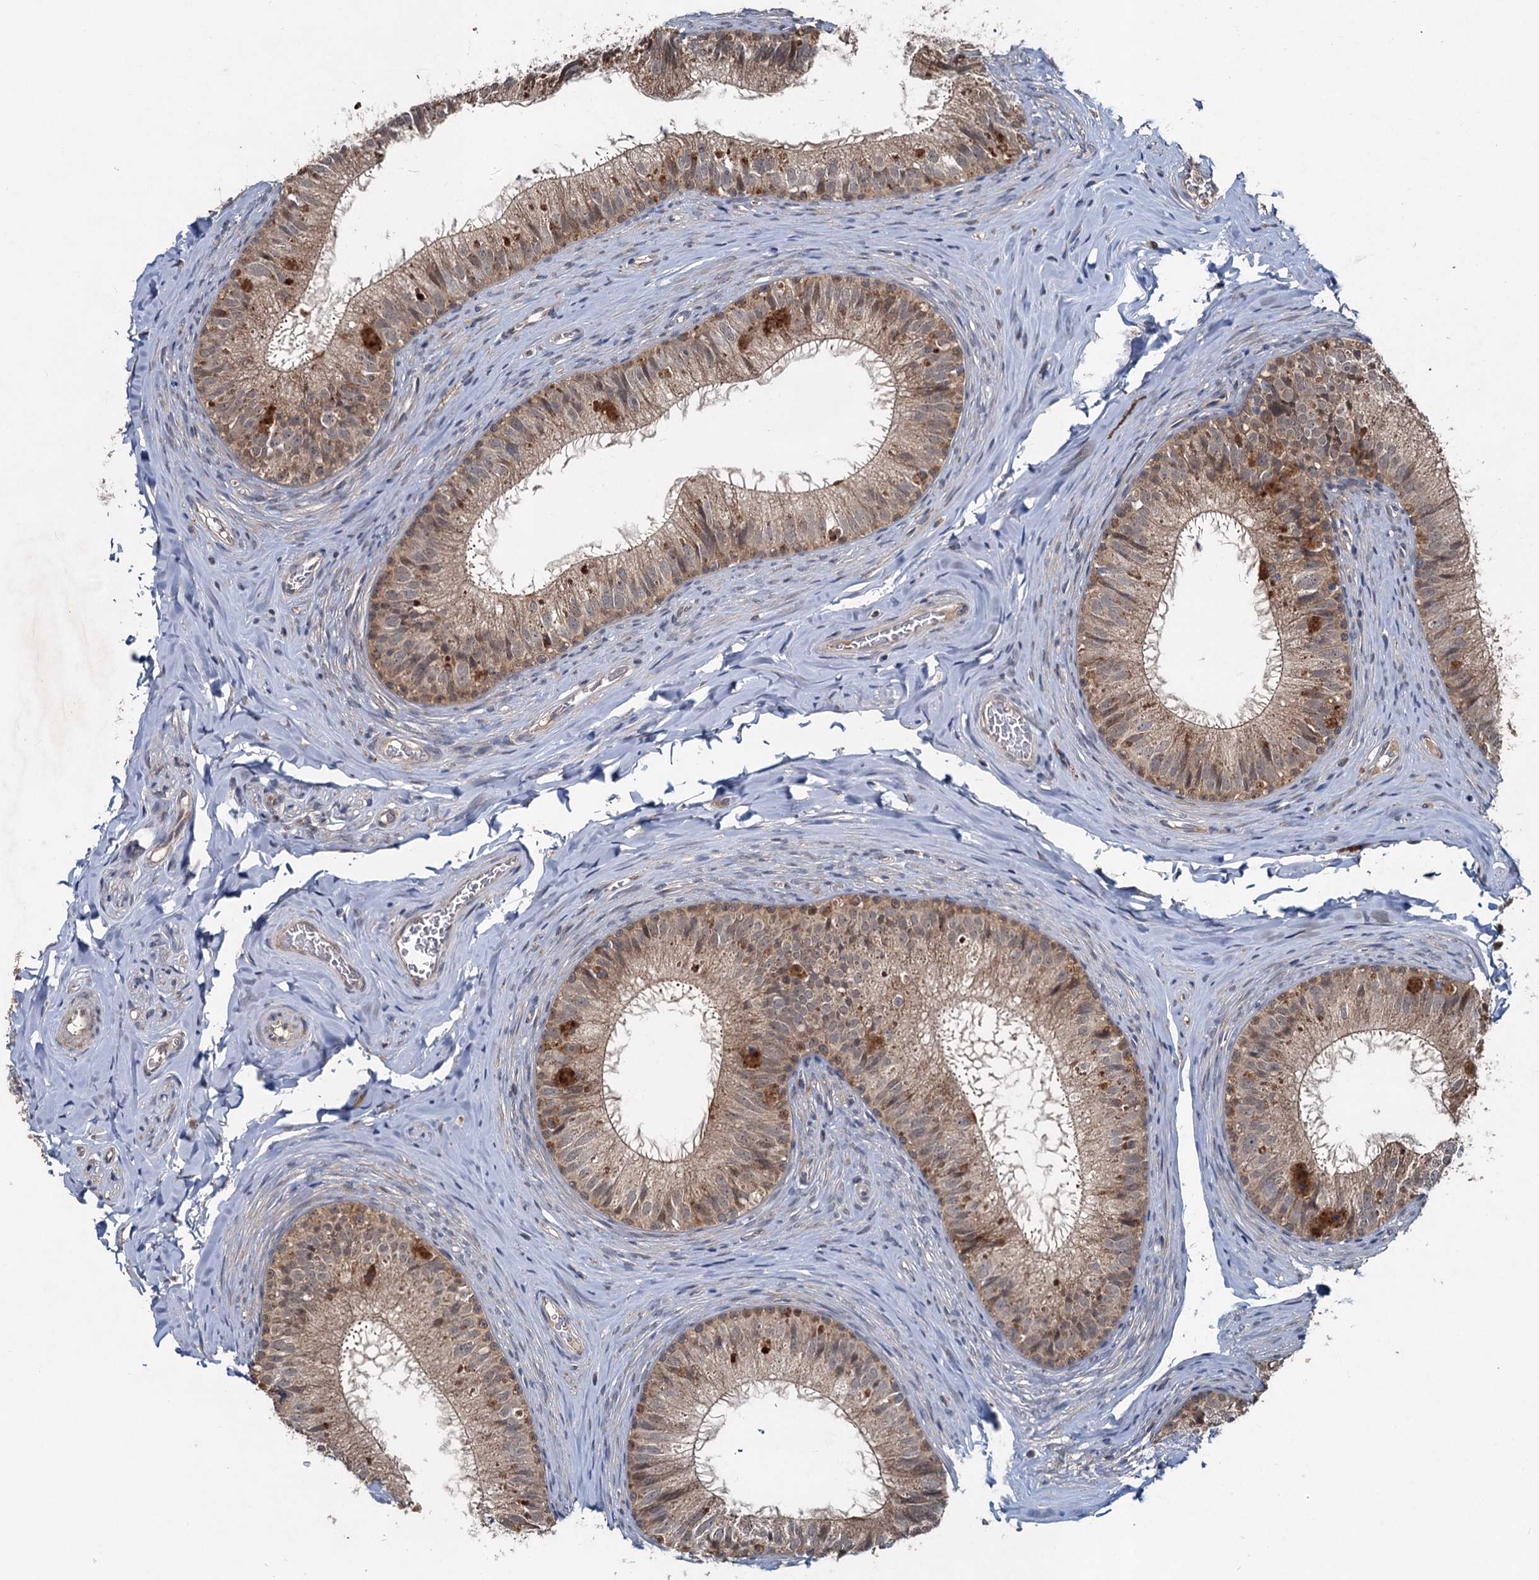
{"staining": {"intensity": "moderate", "quantity": "25%-75%", "location": "cytoplasmic/membranous"}, "tissue": "epididymis", "cell_type": "Glandular cells", "image_type": "normal", "snomed": [{"axis": "morphology", "description": "Normal tissue, NOS"}, {"axis": "topography", "description": "Epididymis"}], "caption": "A high-resolution micrograph shows immunohistochemistry staining of unremarkable epididymis, which displays moderate cytoplasmic/membranous positivity in approximately 25%-75% of glandular cells.", "gene": "OTUB1", "patient": {"sex": "male", "age": 34}}